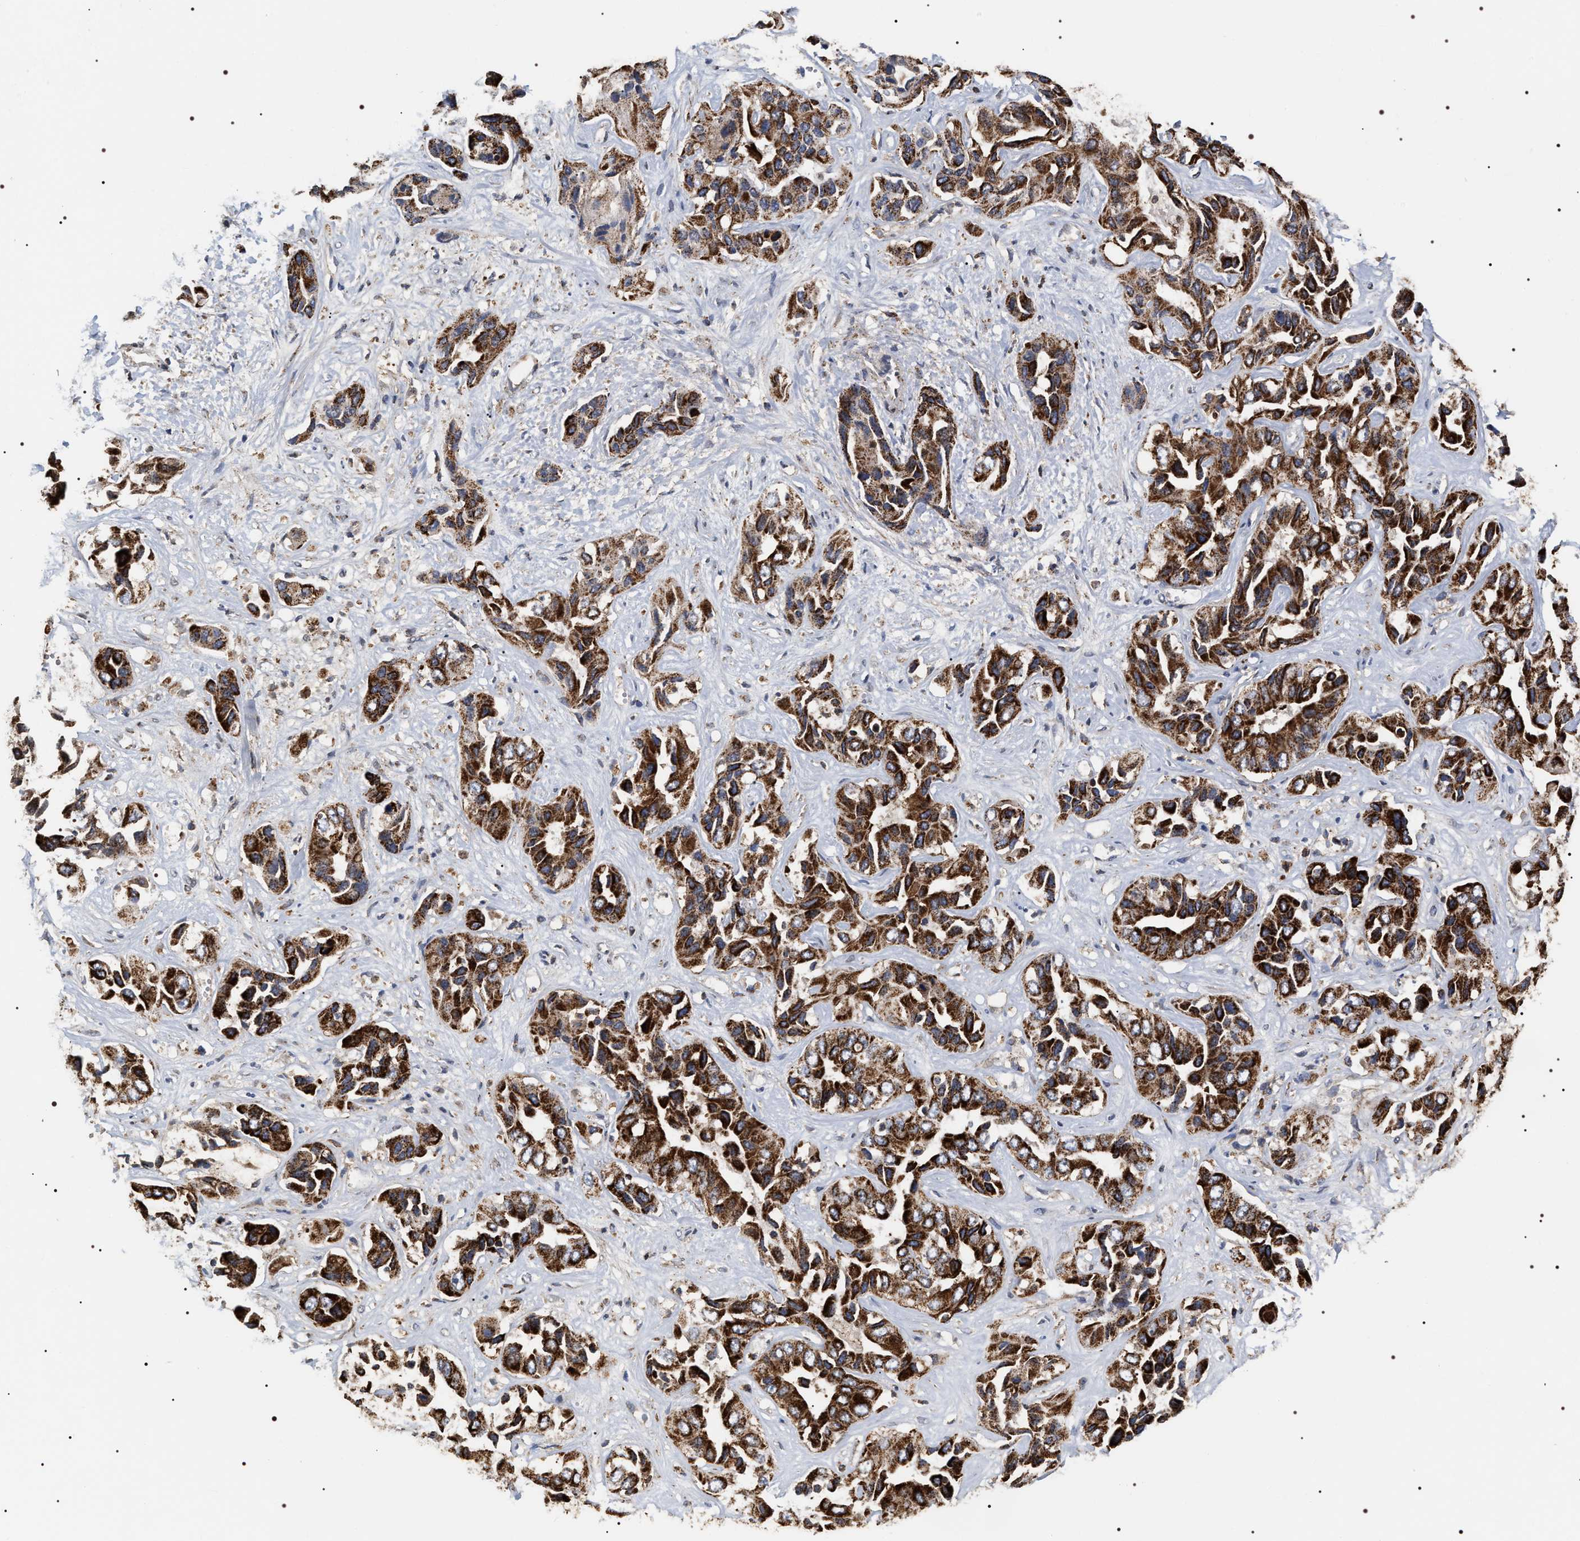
{"staining": {"intensity": "strong", "quantity": ">75%", "location": "cytoplasmic/membranous"}, "tissue": "liver cancer", "cell_type": "Tumor cells", "image_type": "cancer", "snomed": [{"axis": "morphology", "description": "Cholangiocarcinoma"}, {"axis": "topography", "description": "Liver"}], "caption": "Tumor cells display strong cytoplasmic/membranous staining in approximately >75% of cells in liver cholangiocarcinoma. Using DAB (brown) and hematoxylin (blue) stains, captured at high magnification using brightfield microscopy.", "gene": "COG5", "patient": {"sex": "female", "age": 52}}